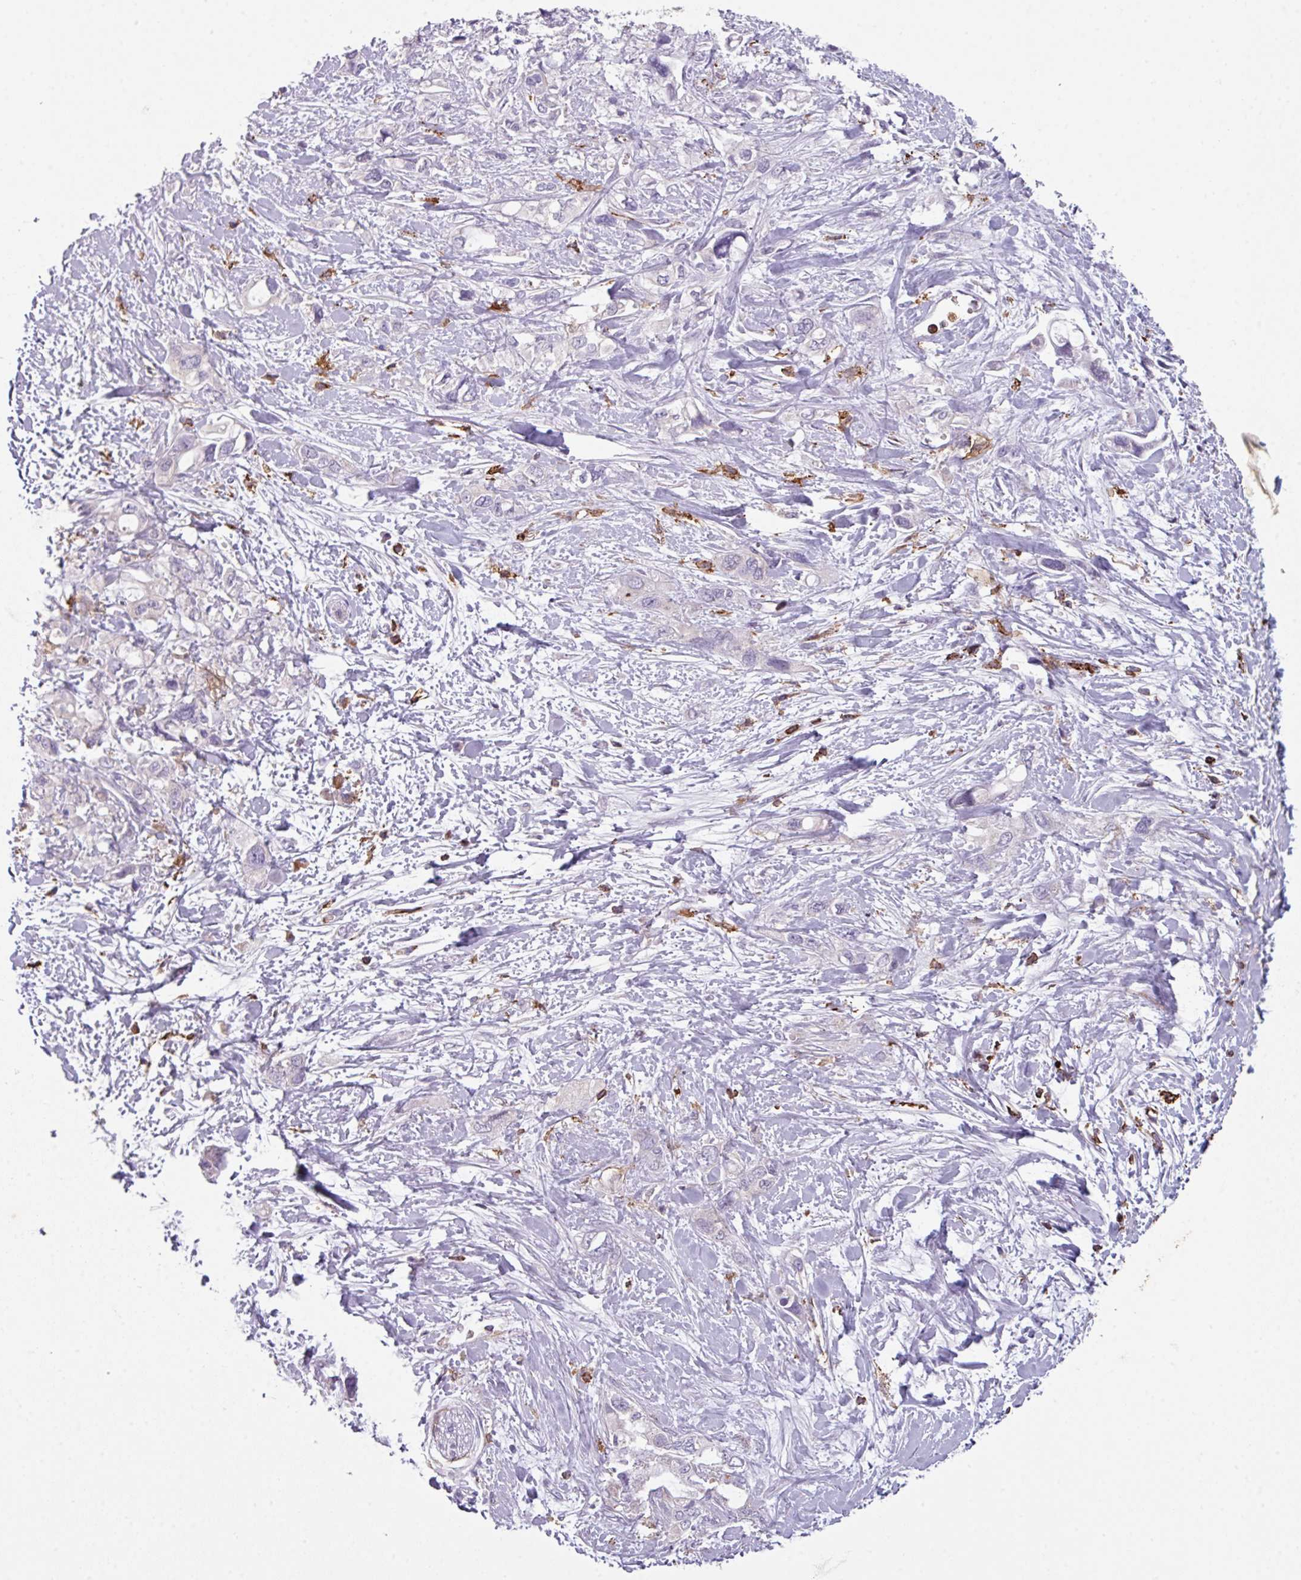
{"staining": {"intensity": "negative", "quantity": "none", "location": "none"}, "tissue": "pancreatic cancer", "cell_type": "Tumor cells", "image_type": "cancer", "snomed": [{"axis": "morphology", "description": "Adenocarcinoma, NOS"}, {"axis": "topography", "description": "Pancreas"}], "caption": "Tumor cells are negative for protein expression in human pancreatic cancer (adenocarcinoma).", "gene": "NEDD9", "patient": {"sex": "female", "age": 56}}